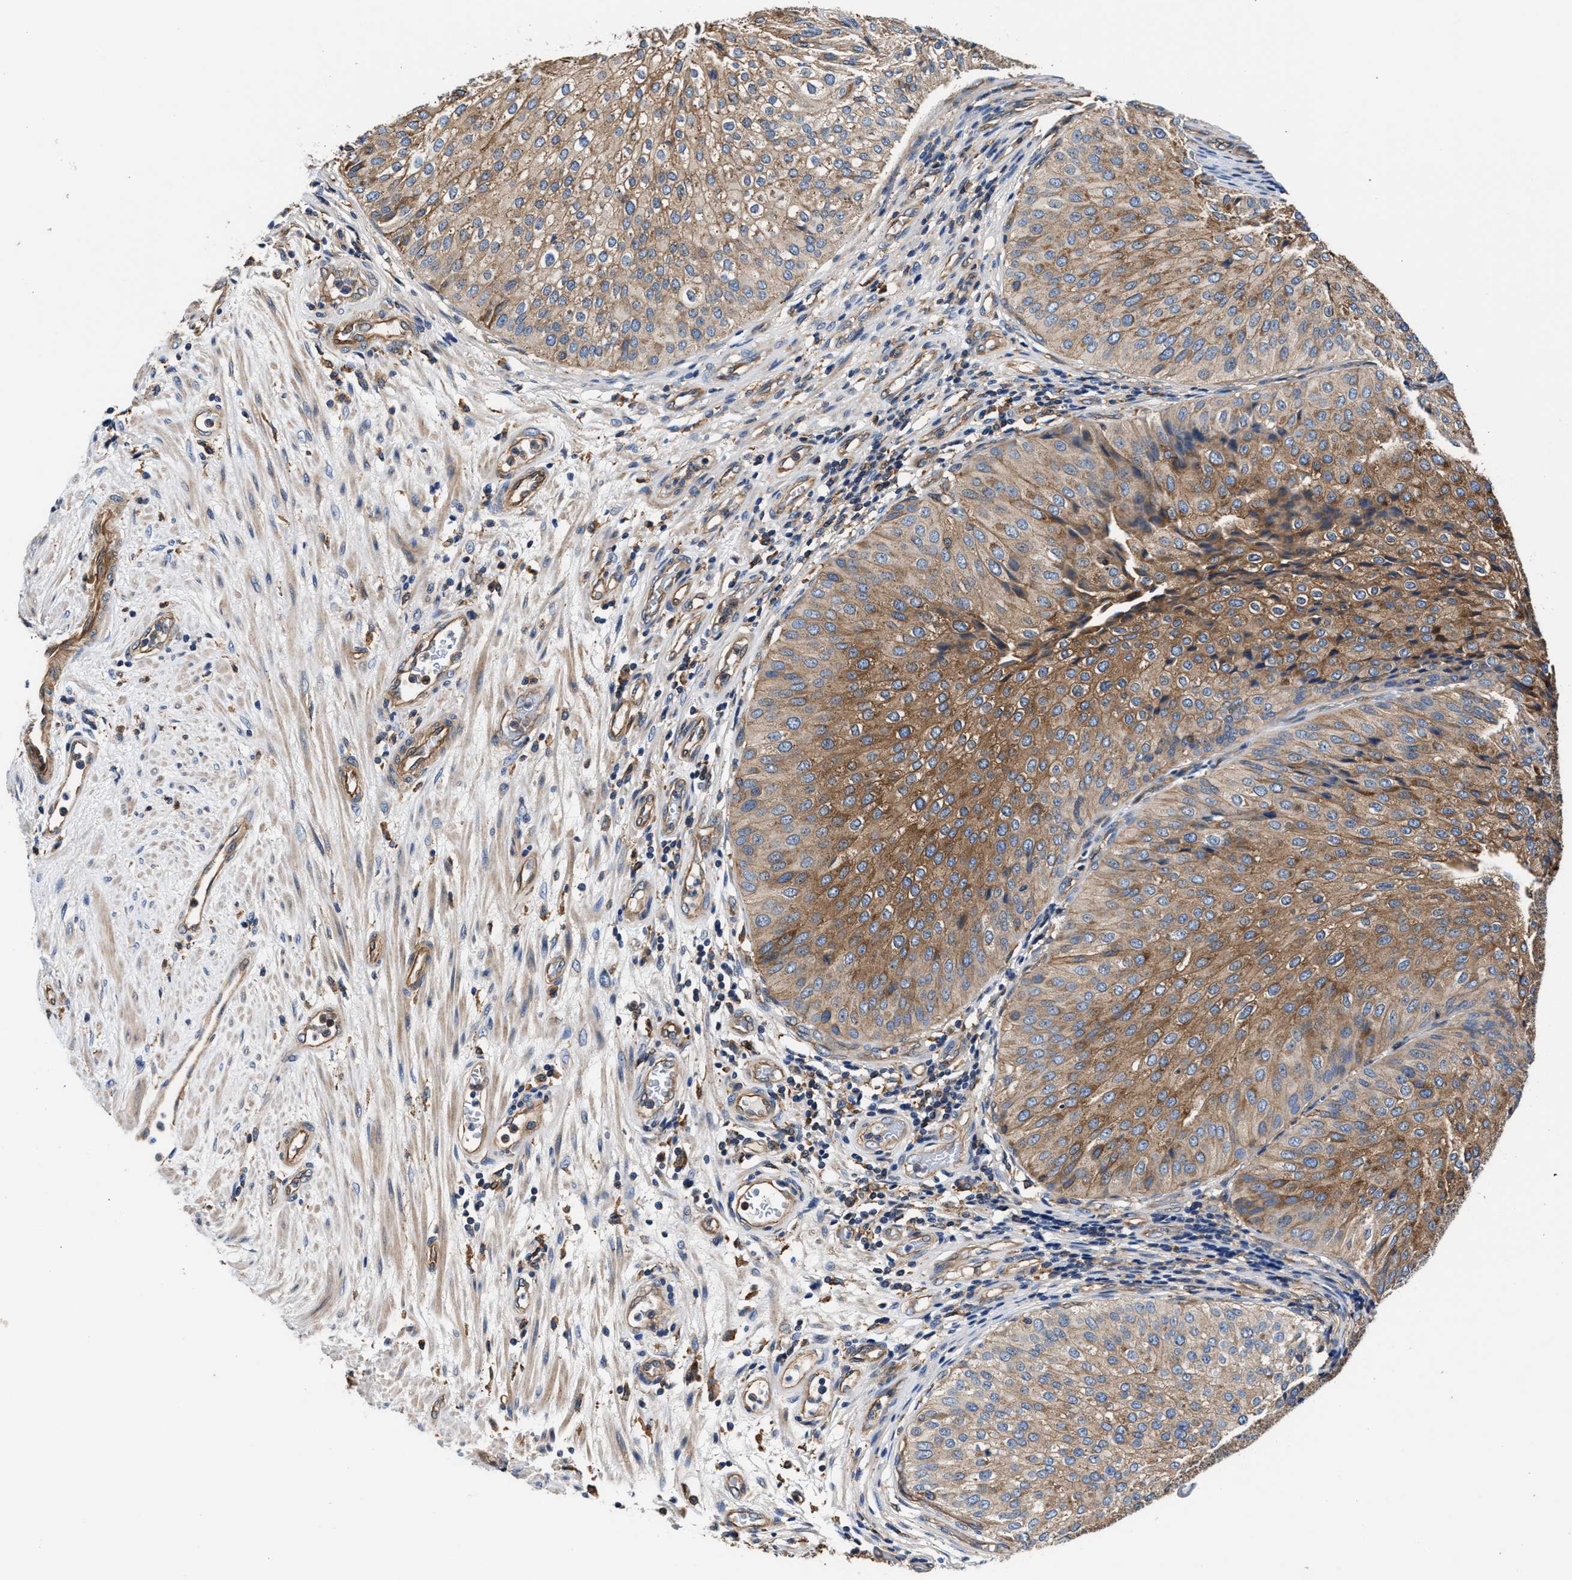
{"staining": {"intensity": "moderate", "quantity": ">75%", "location": "cytoplasmic/membranous"}, "tissue": "urothelial cancer", "cell_type": "Tumor cells", "image_type": "cancer", "snomed": [{"axis": "morphology", "description": "Urothelial carcinoma, Low grade"}, {"axis": "topography", "description": "Urinary bladder"}], "caption": "Protein expression analysis of human low-grade urothelial carcinoma reveals moderate cytoplasmic/membranous positivity in approximately >75% of tumor cells.", "gene": "PPP1R9B", "patient": {"sex": "male", "age": 67}}